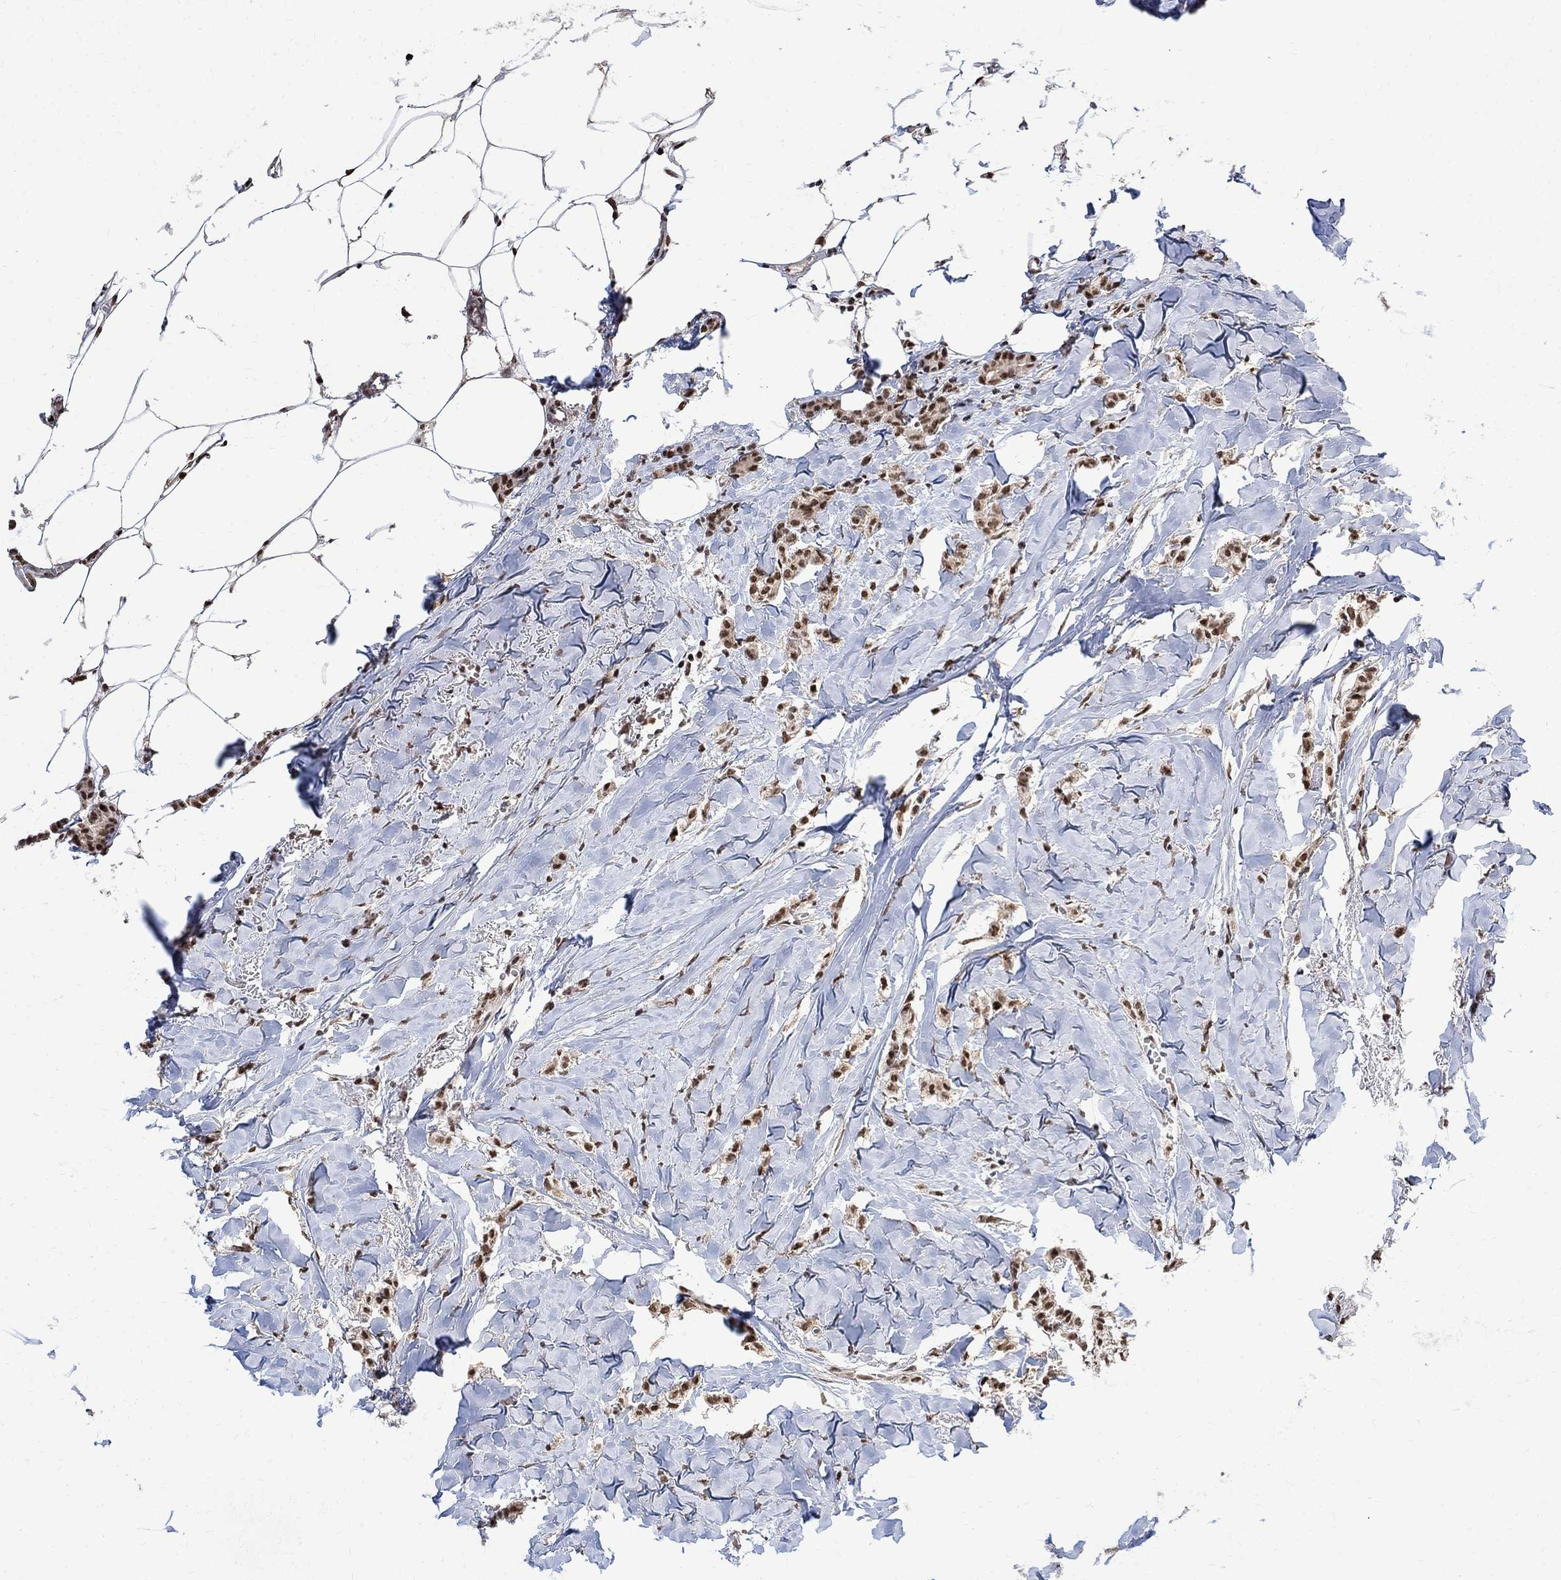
{"staining": {"intensity": "strong", "quantity": ">75%", "location": "nuclear"}, "tissue": "breast cancer", "cell_type": "Tumor cells", "image_type": "cancer", "snomed": [{"axis": "morphology", "description": "Duct carcinoma"}, {"axis": "topography", "description": "Breast"}], "caption": "A brown stain shows strong nuclear staining of a protein in human intraductal carcinoma (breast) tumor cells.", "gene": "E4F1", "patient": {"sex": "female", "age": 85}}